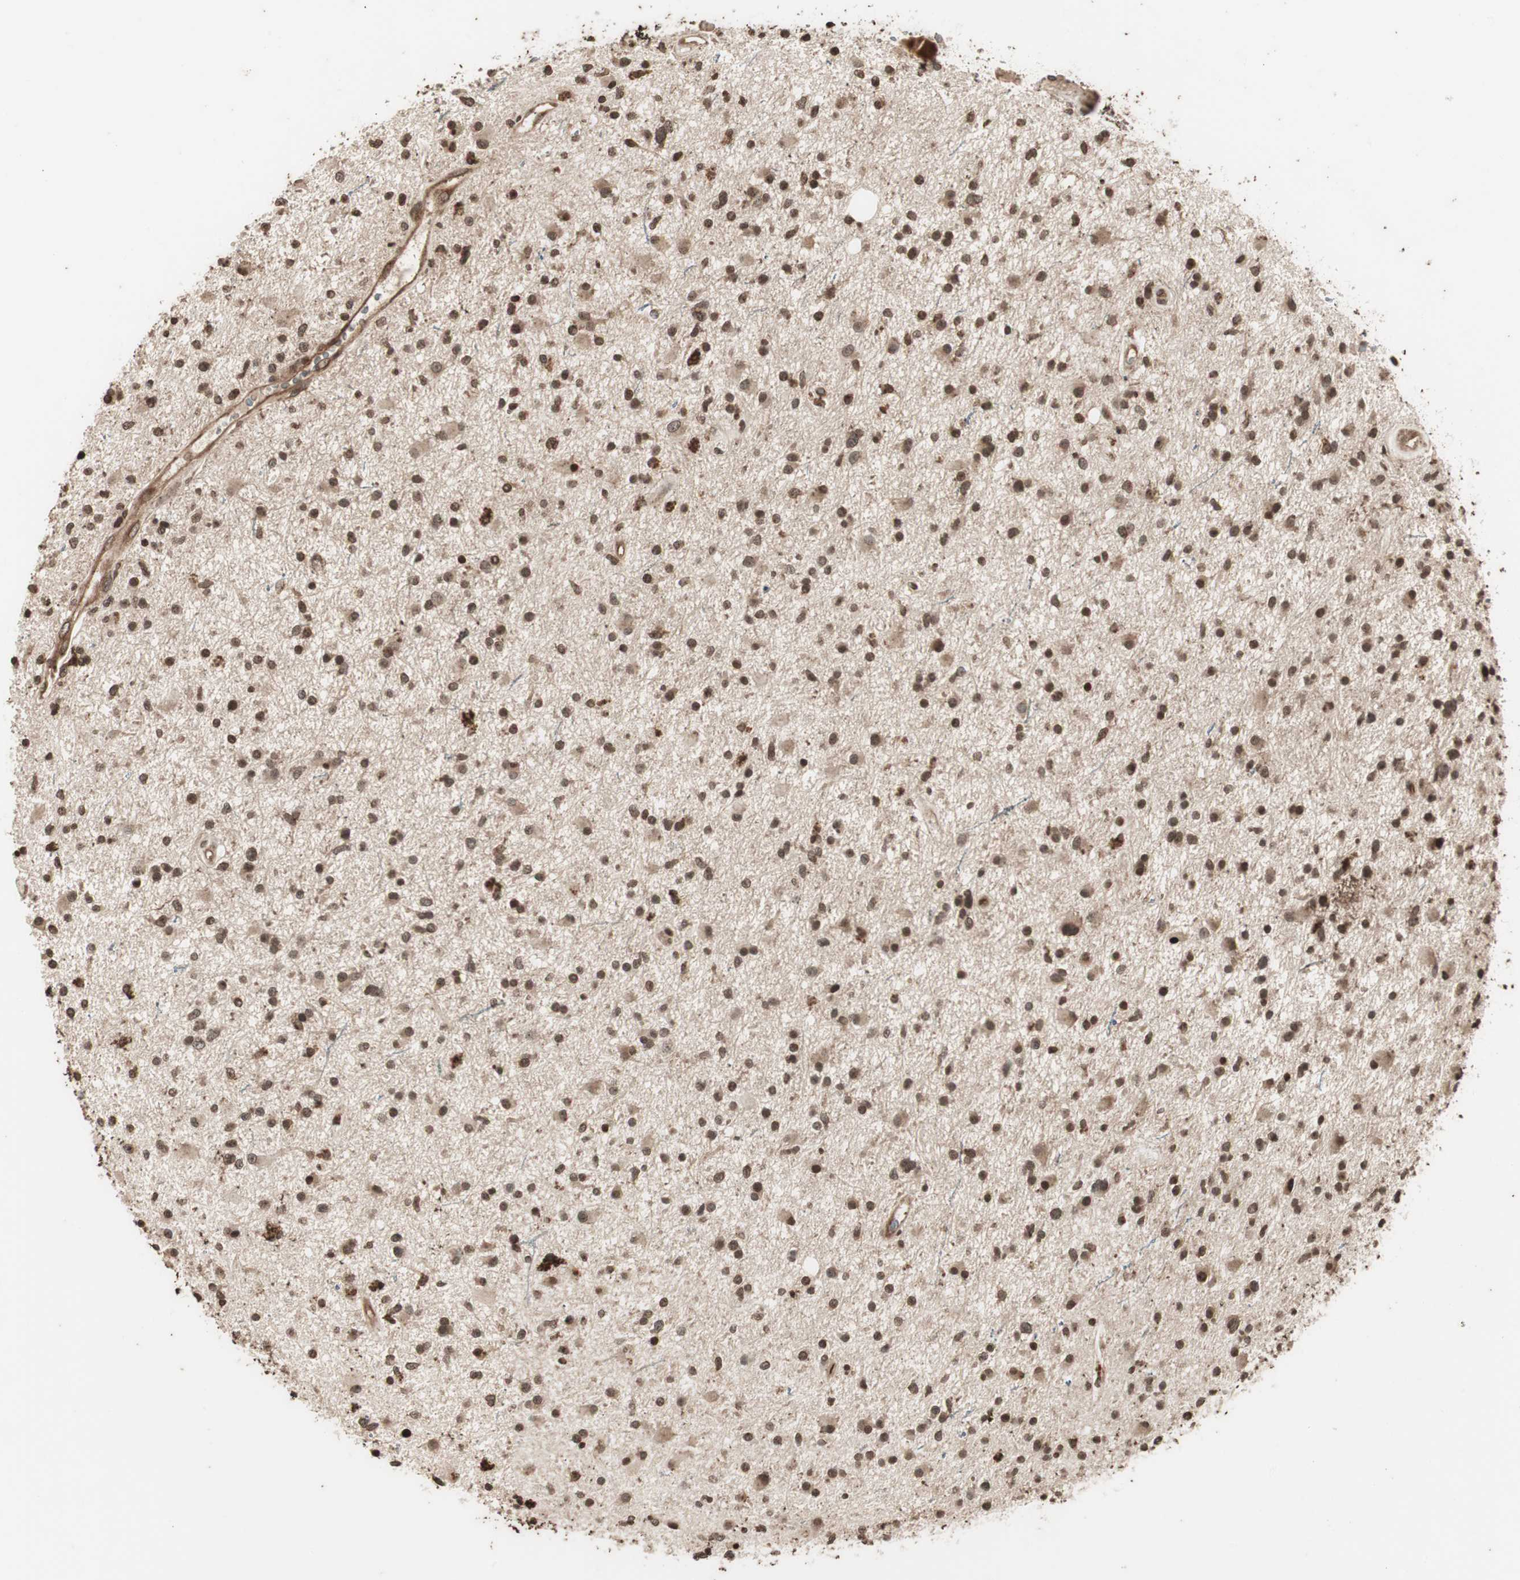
{"staining": {"intensity": "strong", "quantity": ">75%", "location": "nuclear"}, "tissue": "glioma", "cell_type": "Tumor cells", "image_type": "cancer", "snomed": [{"axis": "morphology", "description": "Glioma, malignant, High grade"}, {"axis": "topography", "description": "Brain"}], "caption": "Protein staining of malignant high-grade glioma tissue reveals strong nuclear positivity in about >75% of tumor cells.", "gene": "ZFC3H1", "patient": {"sex": "male", "age": 33}}